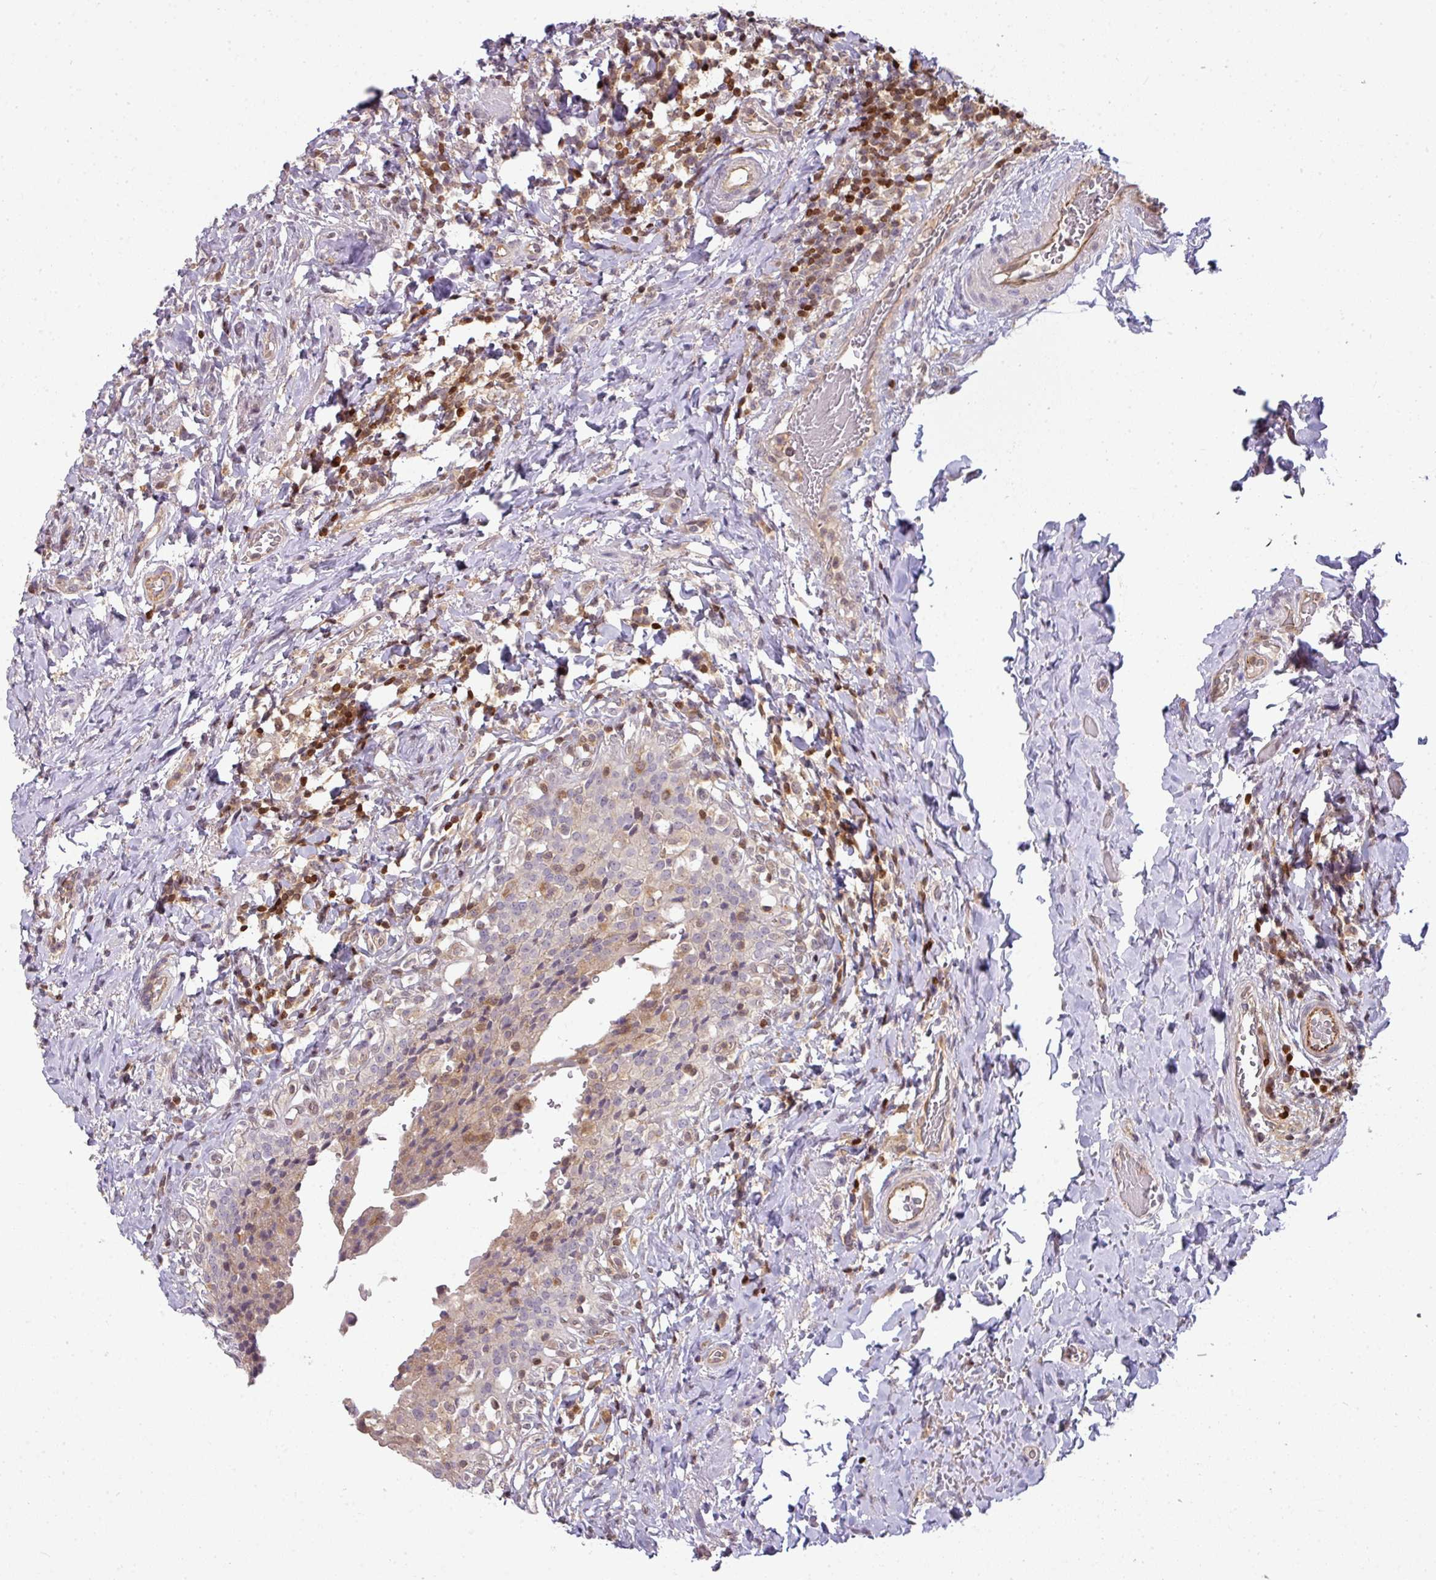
{"staining": {"intensity": "weak", "quantity": "<25%", "location": "cytoplasmic/membranous"}, "tissue": "urinary bladder", "cell_type": "Urothelial cells", "image_type": "normal", "snomed": [{"axis": "morphology", "description": "Normal tissue, NOS"}, {"axis": "morphology", "description": "Inflammation, NOS"}, {"axis": "topography", "description": "Urinary bladder"}], "caption": "IHC micrograph of unremarkable urinary bladder stained for a protein (brown), which shows no staining in urothelial cells.", "gene": "STAT5A", "patient": {"sex": "male", "age": 64}}